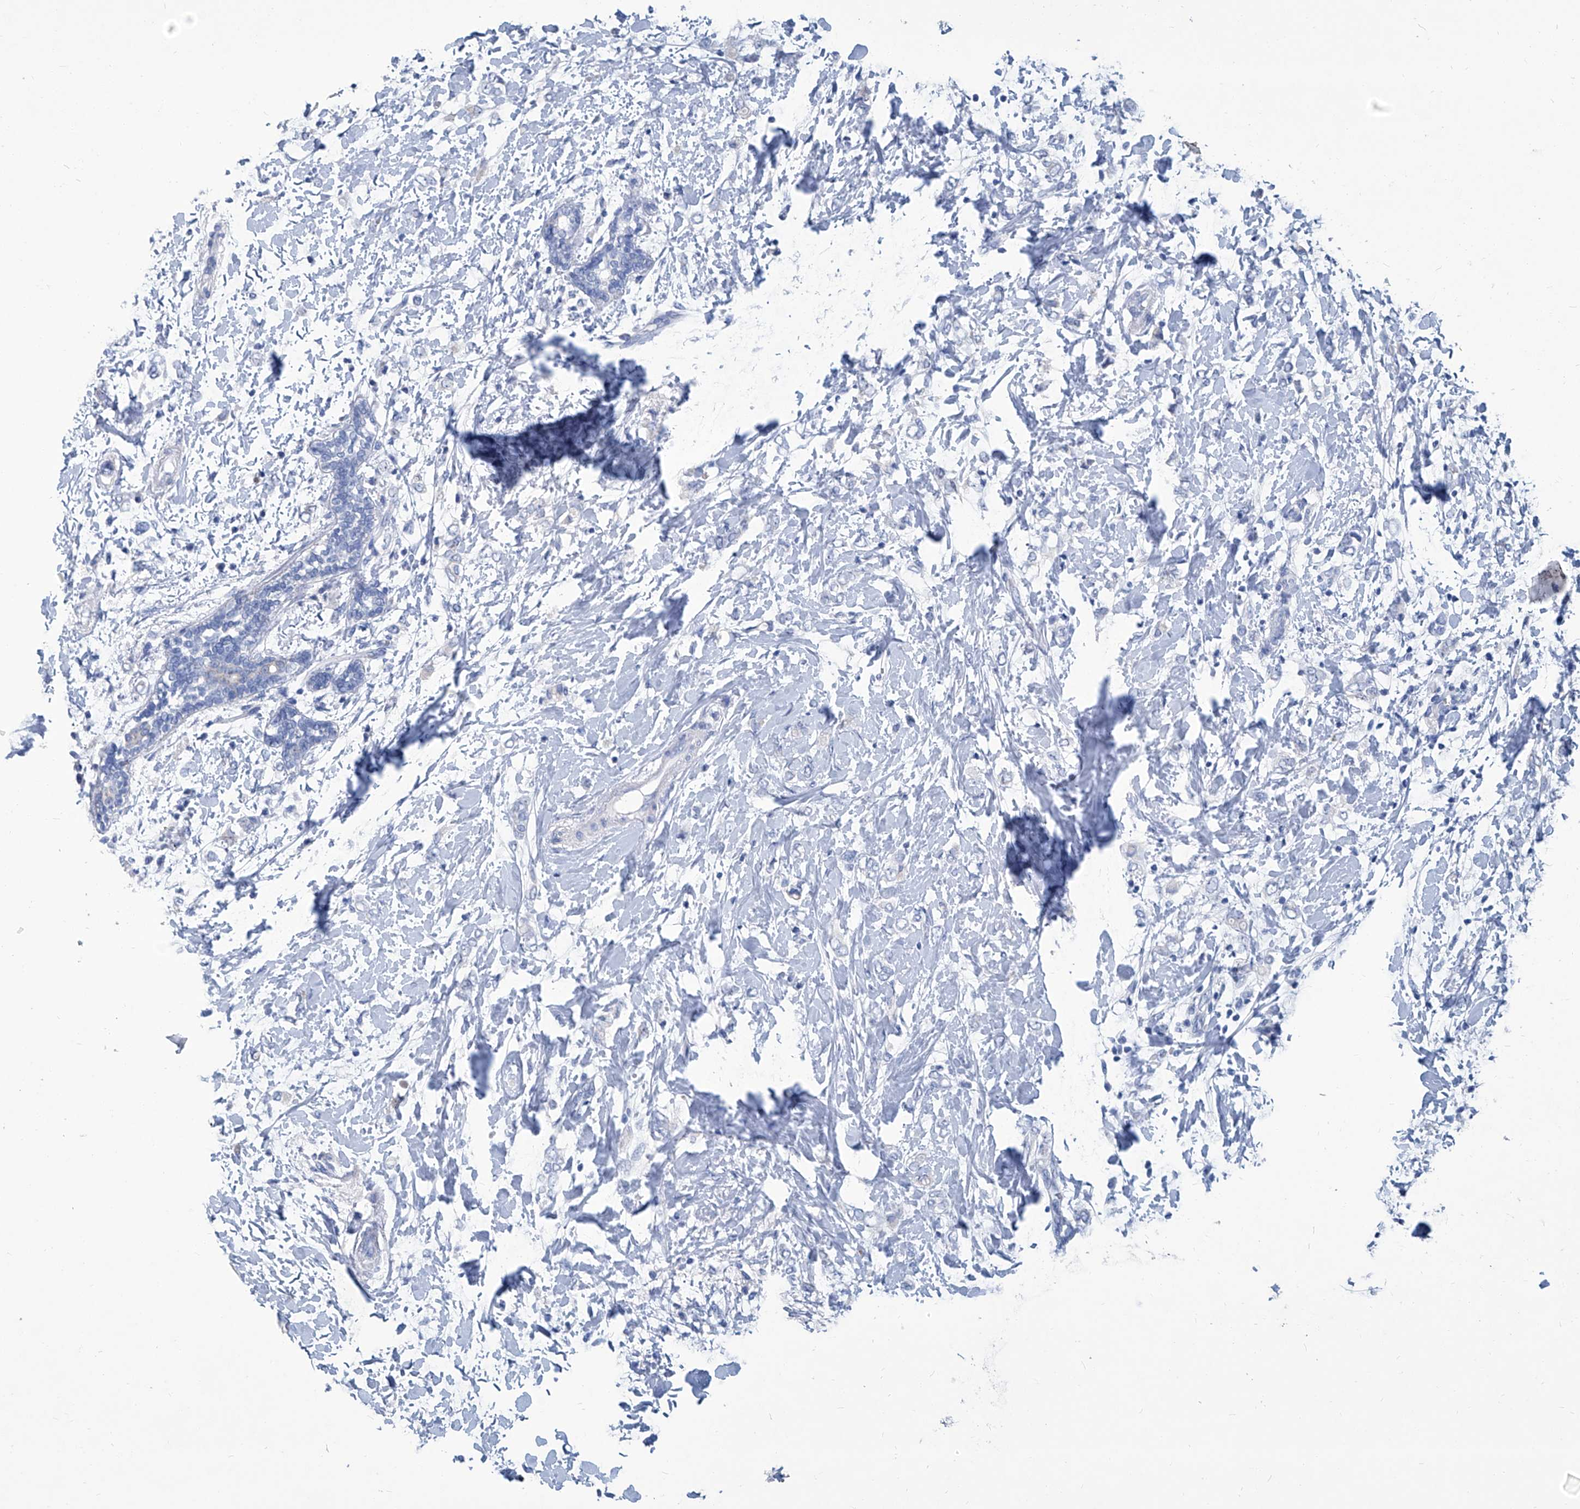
{"staining": {"intensity": "negative", "quantity": "none", "location": "none"}, "tissue": "breast cancer", "cell_type": "Tumor cells", "image_type": "cancer", "snomed": [{"axis": "morphology", "description": "Normal tissue, NOS"}, {"axis": "morphology", "description": "Lobular carcinoma"}, {"axis": "topography", "description": "Breast"}], "caption": "This is an IHC micrograph of human lobular carcinoma (breast). There is no positivity in tumor cells.", "gene": "MTARC1", "patient": {"sex": "female", "age": 47}}